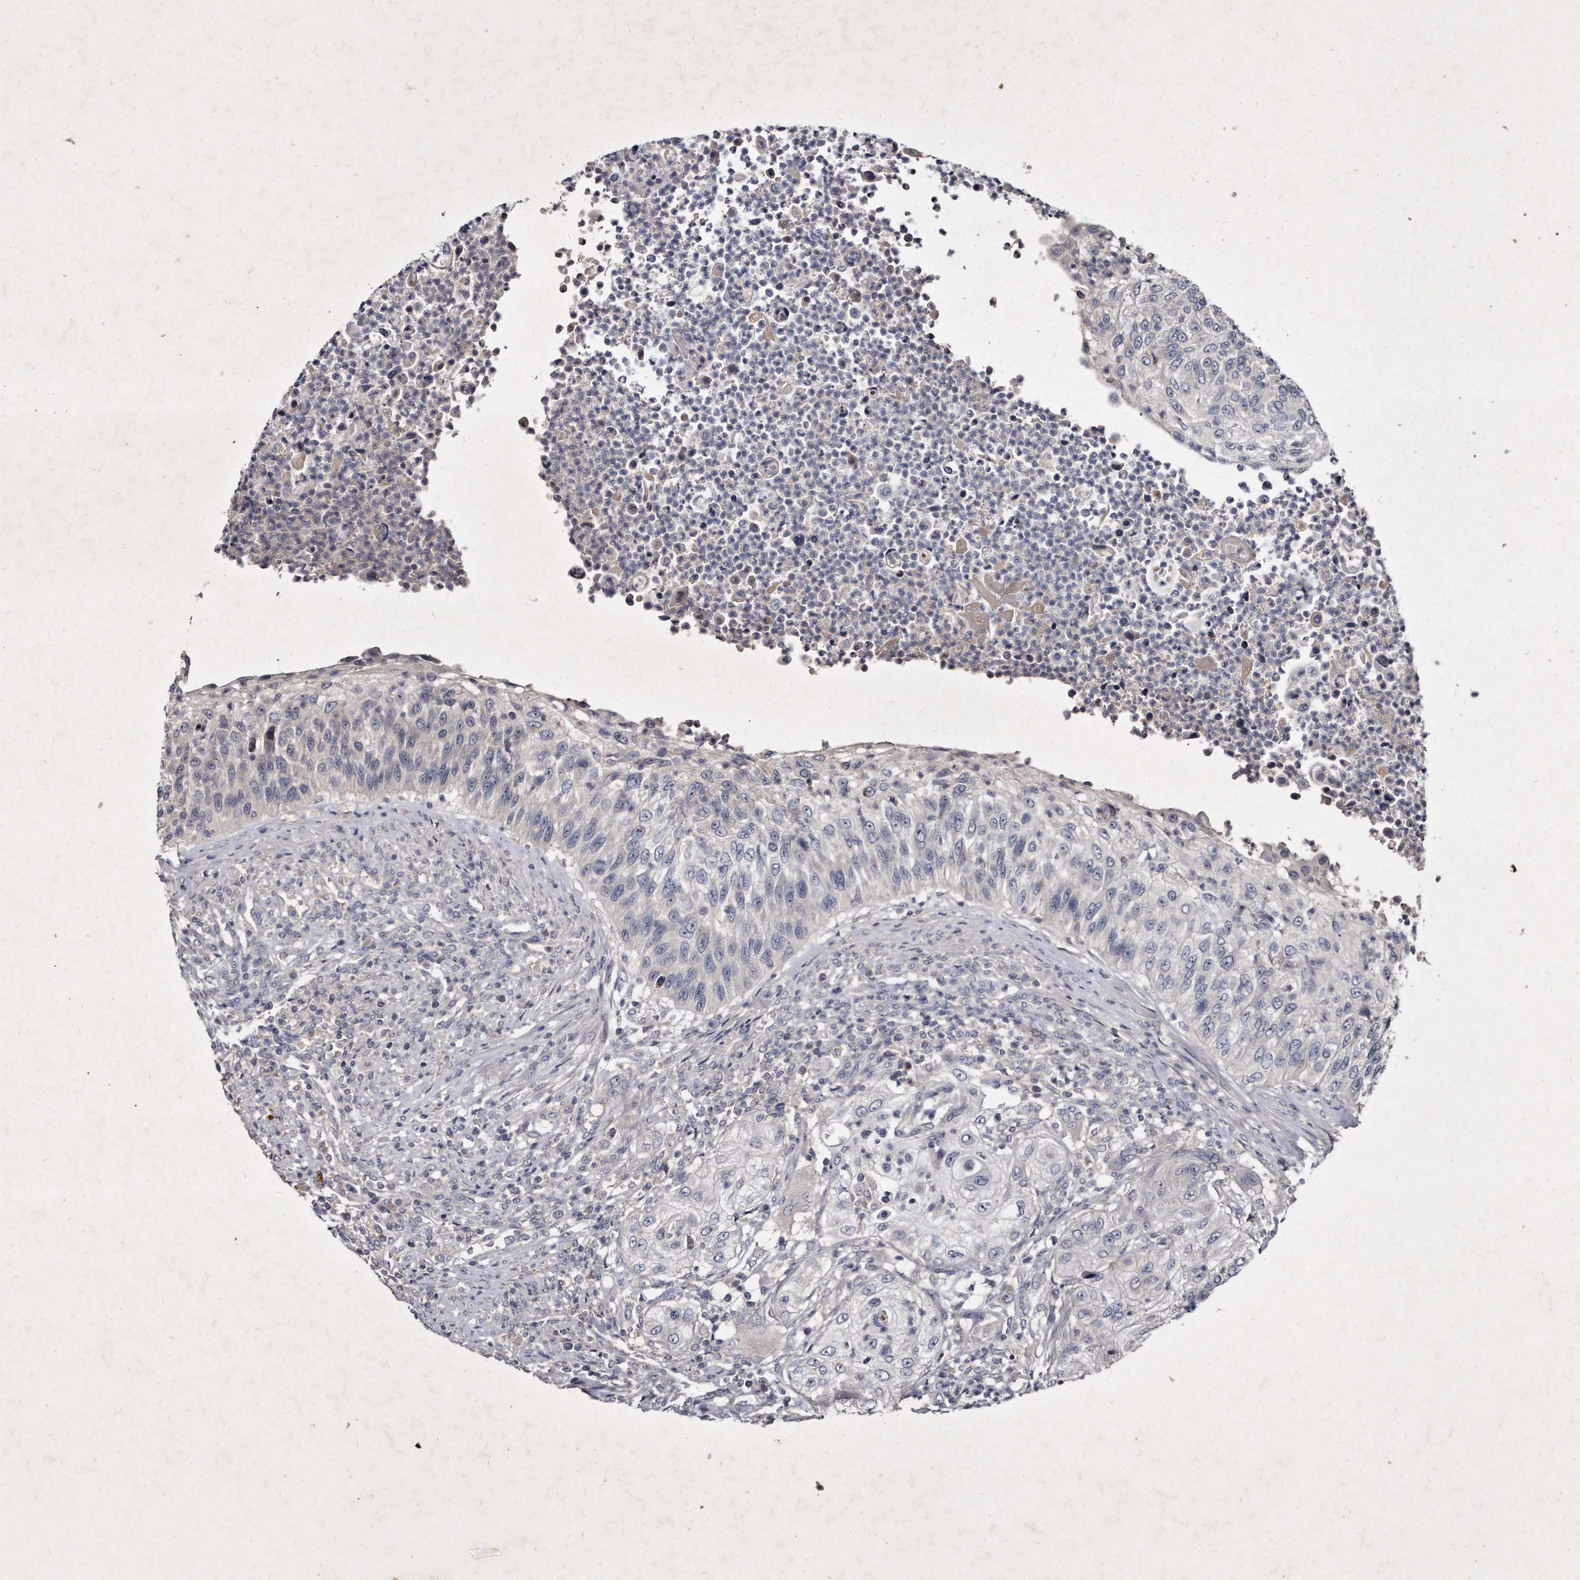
{"staining": {"intensity": "negative", "quantity": "none", "location": "none"}, "tissue": "urothelial cancer", "cell_type": "Tumor cells", "image_type": "cancer", "snomed": [{"axis": "morphology", "description": "Urothelial carcinoma, High grade"}, {"axis": "topography", "description": "Urinary bladder"}], "caption": "This micrograph is of urothelial carcinoma (high-grade) stained with IHC to label a protein in brown with the nuclei are counter-stained blue. There is no positivity in tumor cells.", "gene": "KLHDC3", "patient": {"sex": "female", "age": 60}}